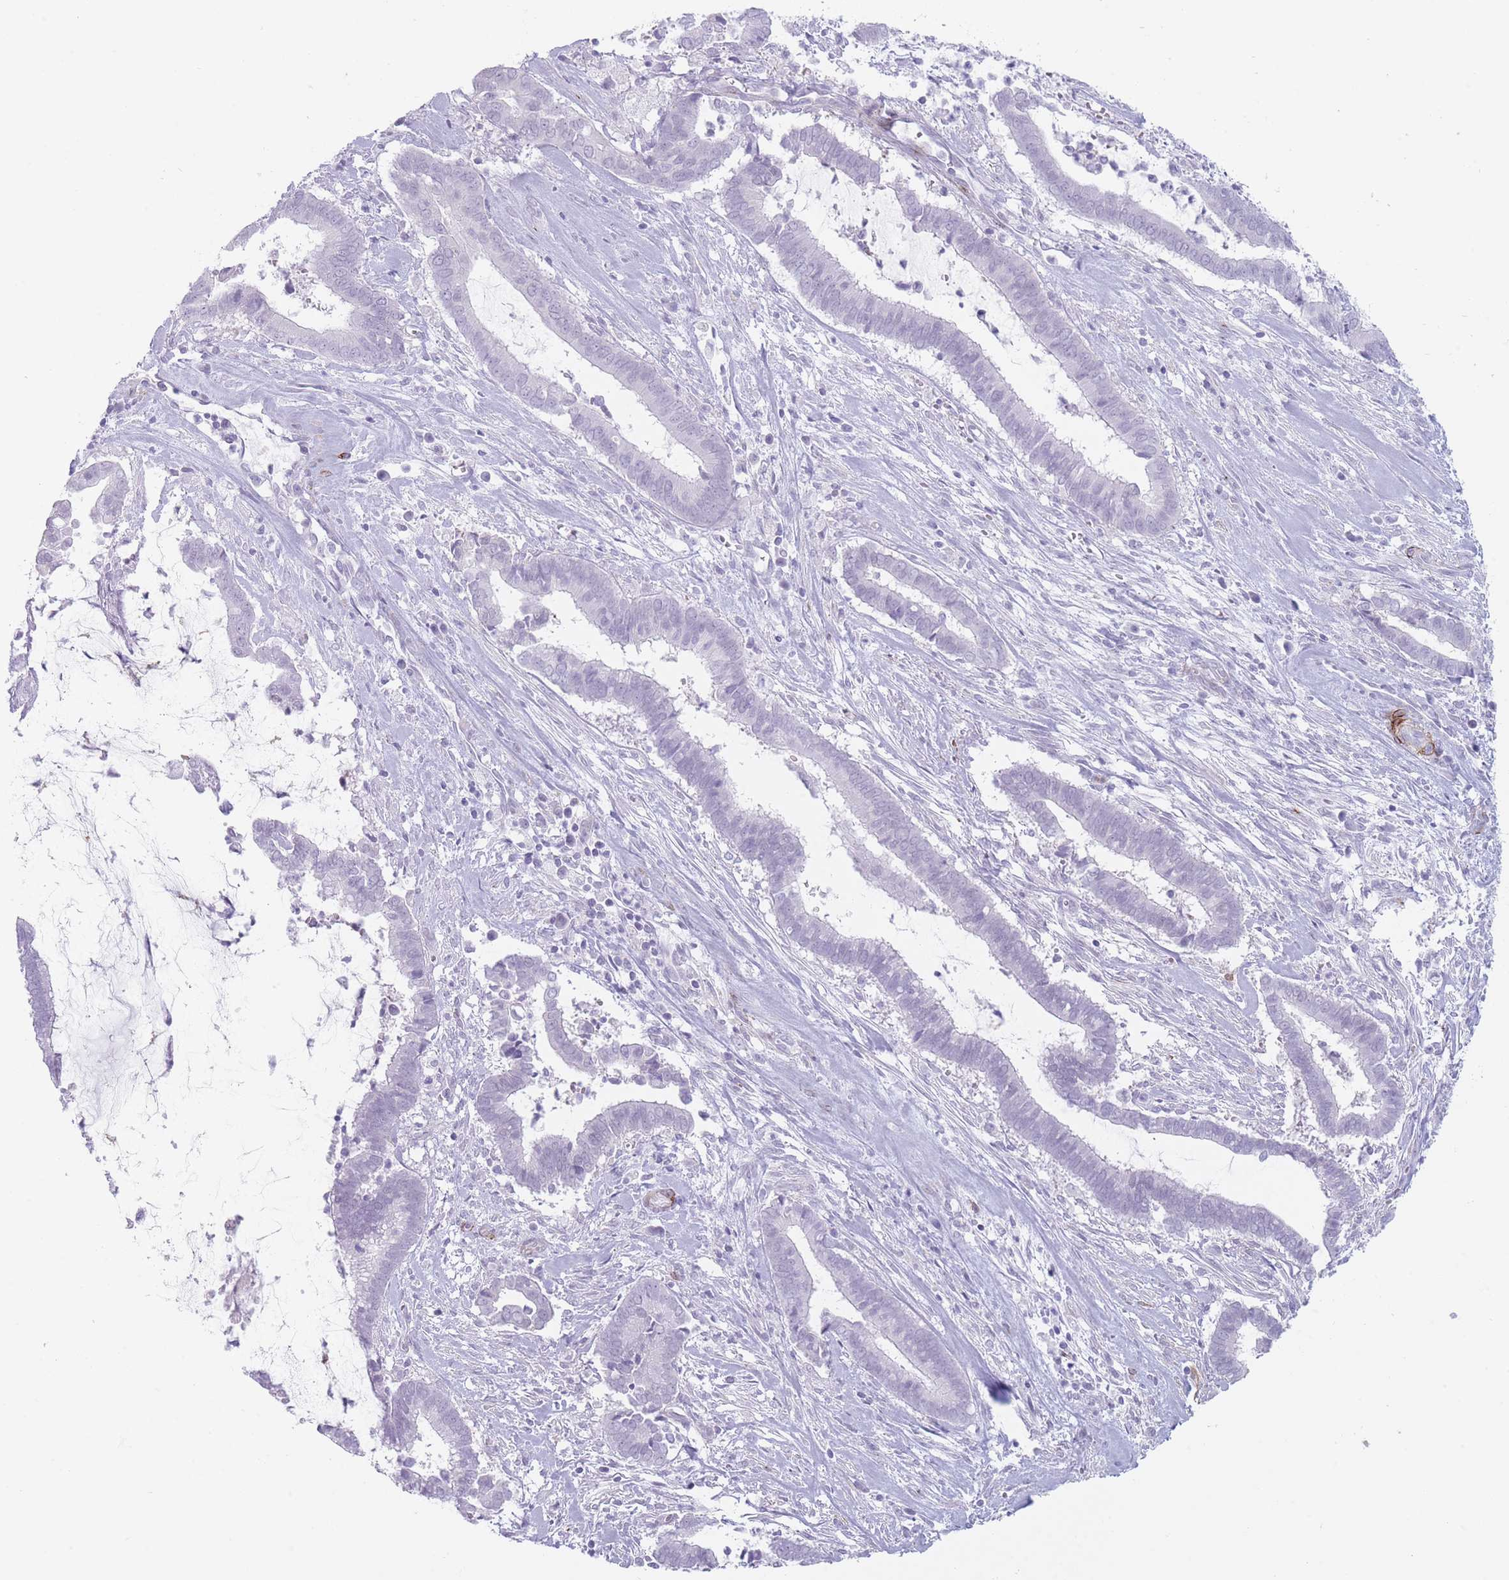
{"staining": {"intensity": "negative", "quantity": "none", "location": "none"}, "tissue": "cervical cancer", "cell_type": "Tumor cells", "image_type": "cancer", "snomed": [{"axis": "morphology", "description": "Adenocarcinoma, NOS"}, {"axis": "topography", "description": "Cervix"}], "caption": "Immunohistochemical staining of adenocarcinoma (cervical) demonstrates no significant expression in tumor cells.", "gene": "IFNA6", "patient": {"sex": "female", "age": 44}}